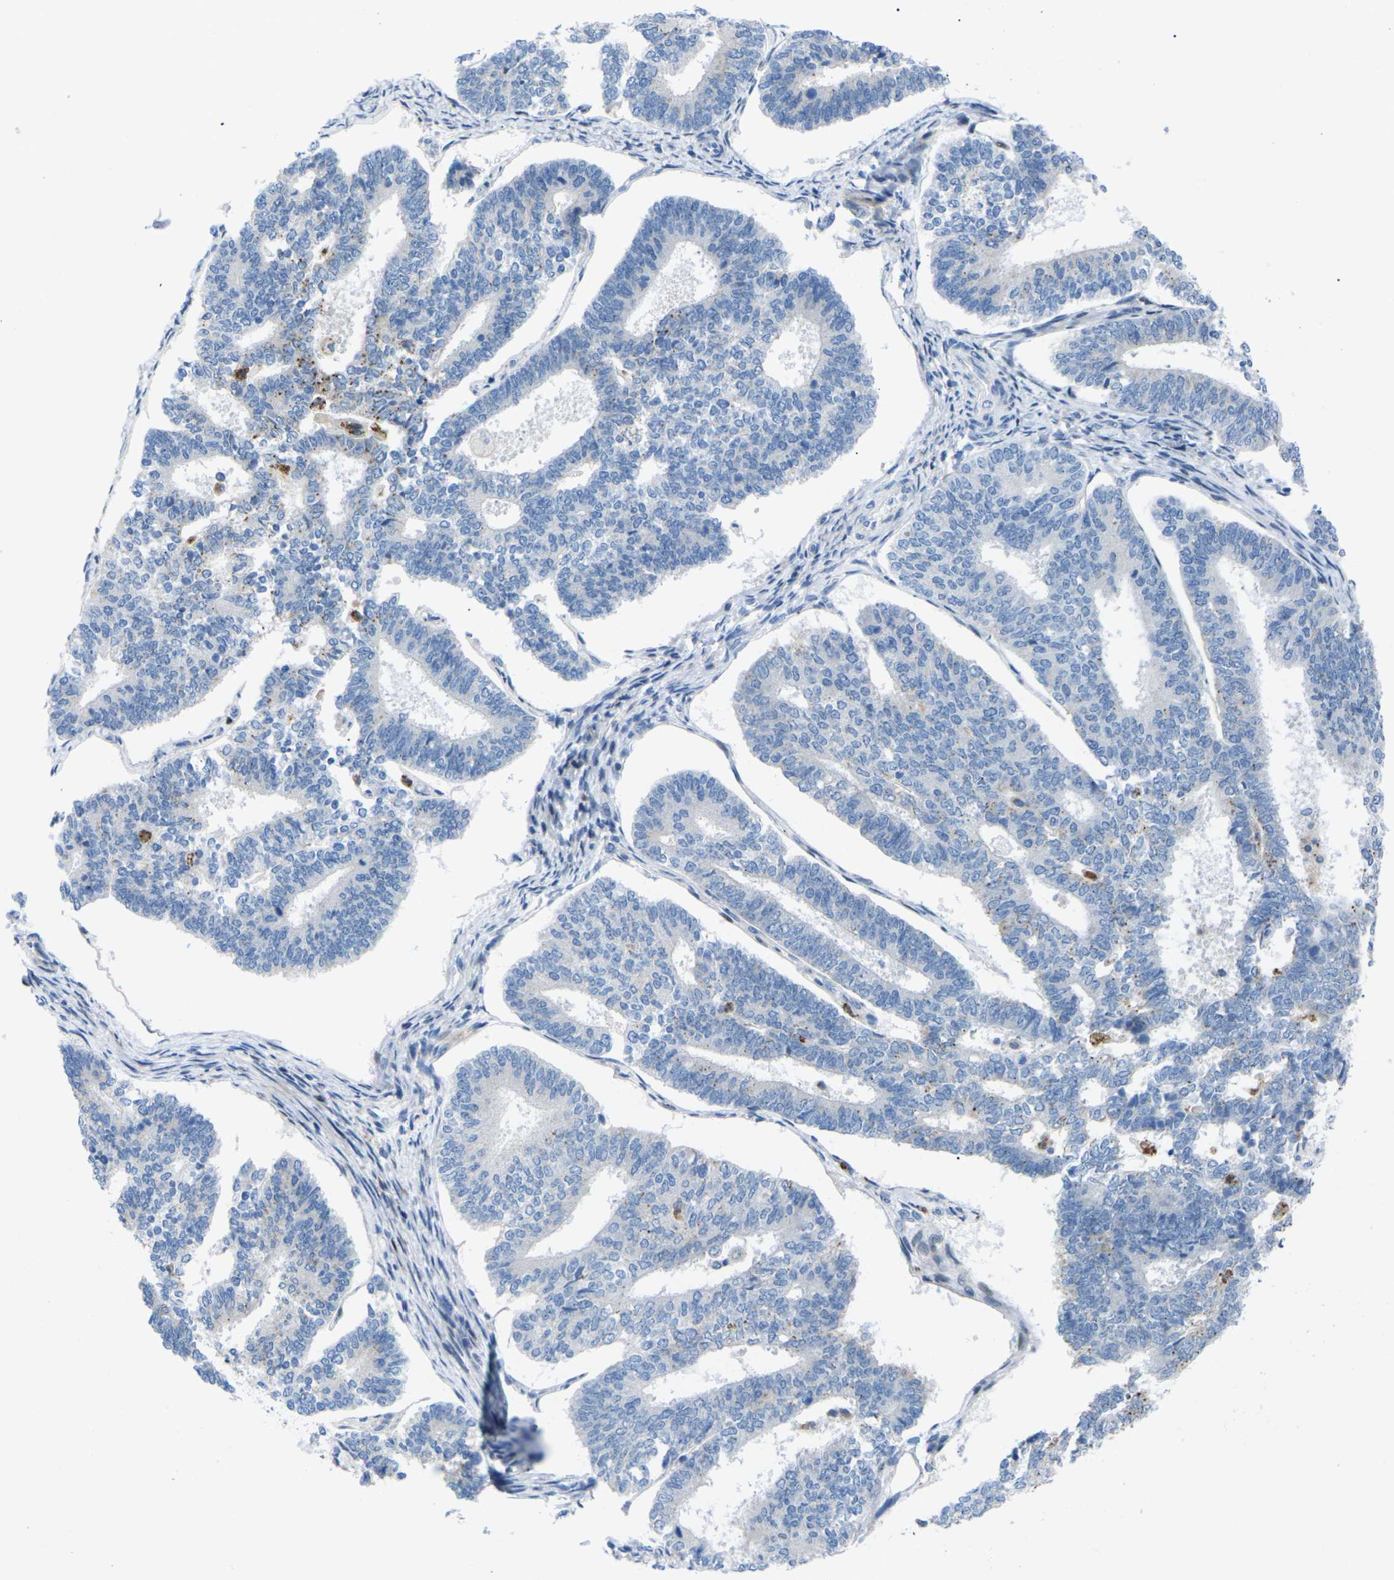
{"staining": {"intensity": "moderate", "quantity": "<25%", "location": "cytoplasmic/membranous"}, "tissue": "endometrial cancer", "cell_type": "Tumor cells", "image_type": "cancer", "snomed": [{"axis": "morphology", "description": "Adenocarcinoma, NOS"}, {"axis": "topography", "description": "Endometrium"}], "caption": "An IHC photomicrograph of tumor tissue is shown. Protein staining in brown shows moderate cytoplasmic/membranous positivity in endometrial cancer within tumor cells. (IHC, brightfield microscopy, high magnification).", "gene": "RPS6KA3", "patient": {"sex": "female", "age": 70}}